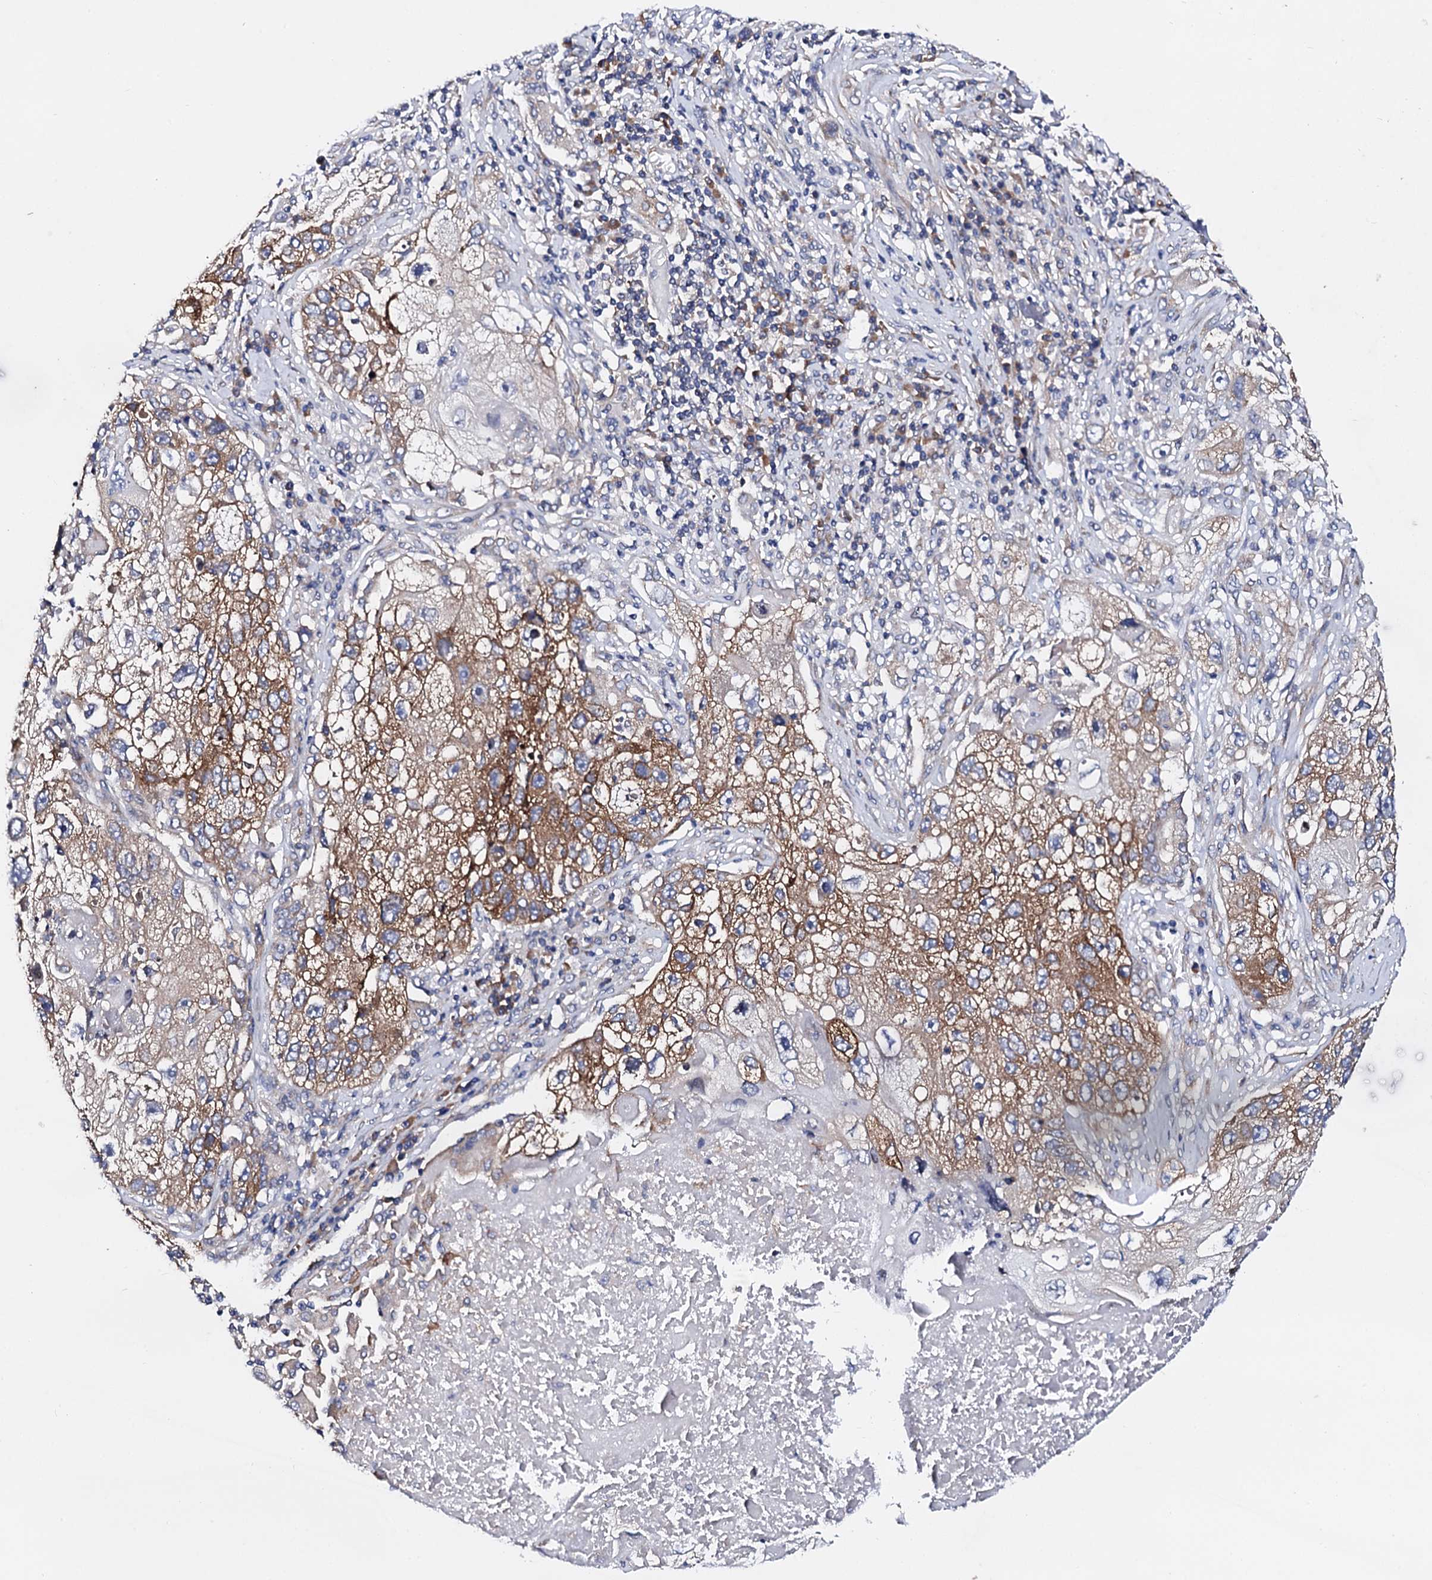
{"staining": {"intensity": "moderate", "quantity": ">75%", "location": "cytoplasmic/membranous"}, "tissue": "lung cancer", "cell_type": "Tumor cells", "image_type": "cancer", "snomed": [{"axis": "morphology", "description": "Squamous cell carcinoma, NOS"}, {"axis": "topography", "description": "Lung"}], "caption": "Lung cancer was stained to show a protein in brown. There is medium levels of moderate cytoplasmic/membranous staining in approximately >75% of tumor cells.", "gene": "NUP58", "patient": {"sex": "male", "age": 61}}